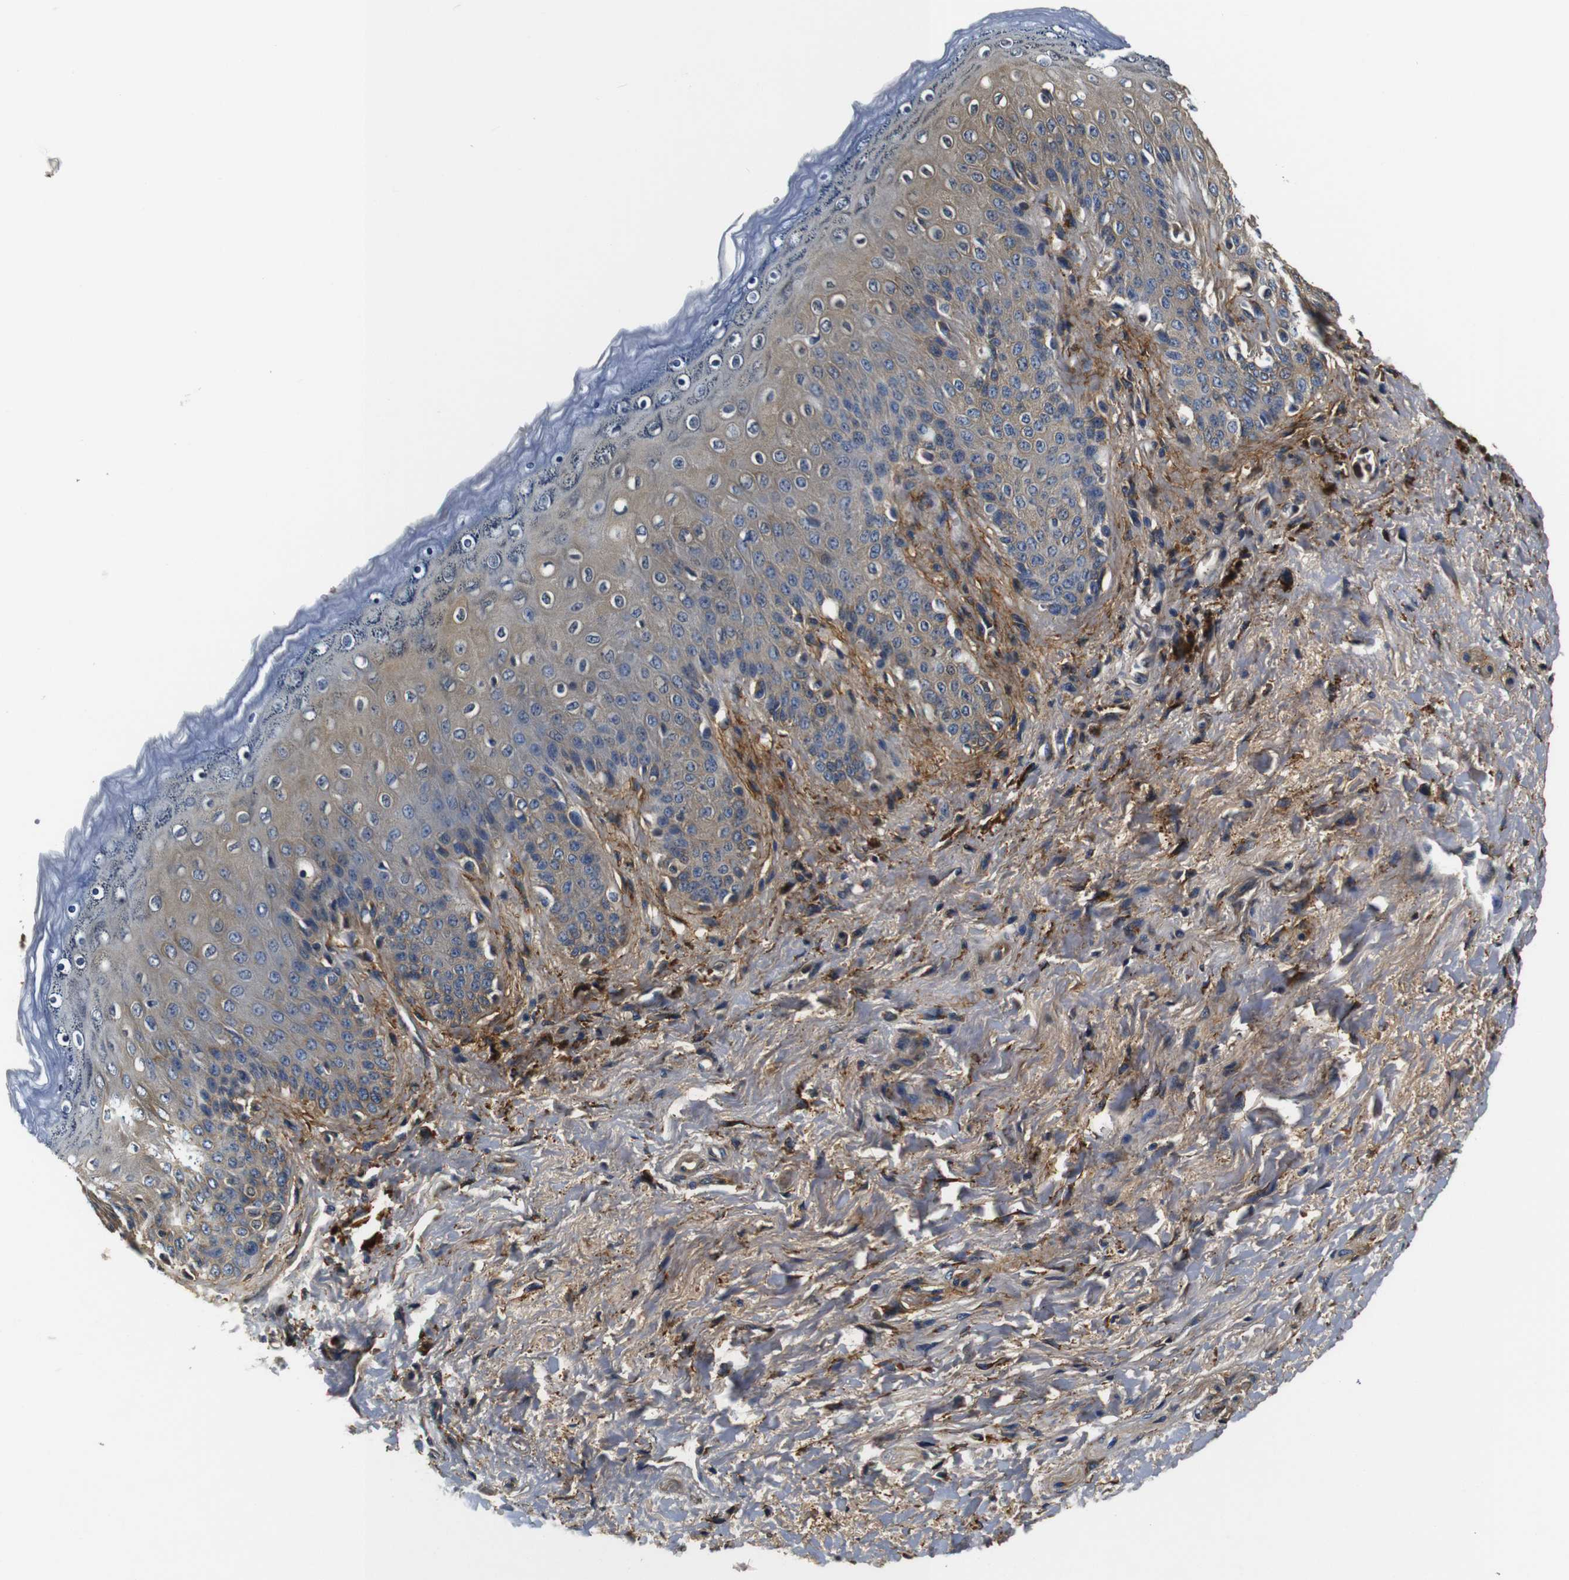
{"staining": {"intensity": "weak", "quantity": "25%-75%", "location": "cytoplasmic/membranous"}, "tissue": "skin", "cell_type": "Epidermal cells", "image_type": "normal", "snomed": [{"axis": "morphology", "description": "Normal tissue, NOS"}, {"axis": "topography", "description": "Anal"}], "caption": "DAB immunohistochemical staining of unremarkable skin displays weak cytoplasmic/membranous protein expression in about 25%-75% of epidermal cells.", "gene": "COL1A1", "patient": {"sex": "female", "age": 46}}